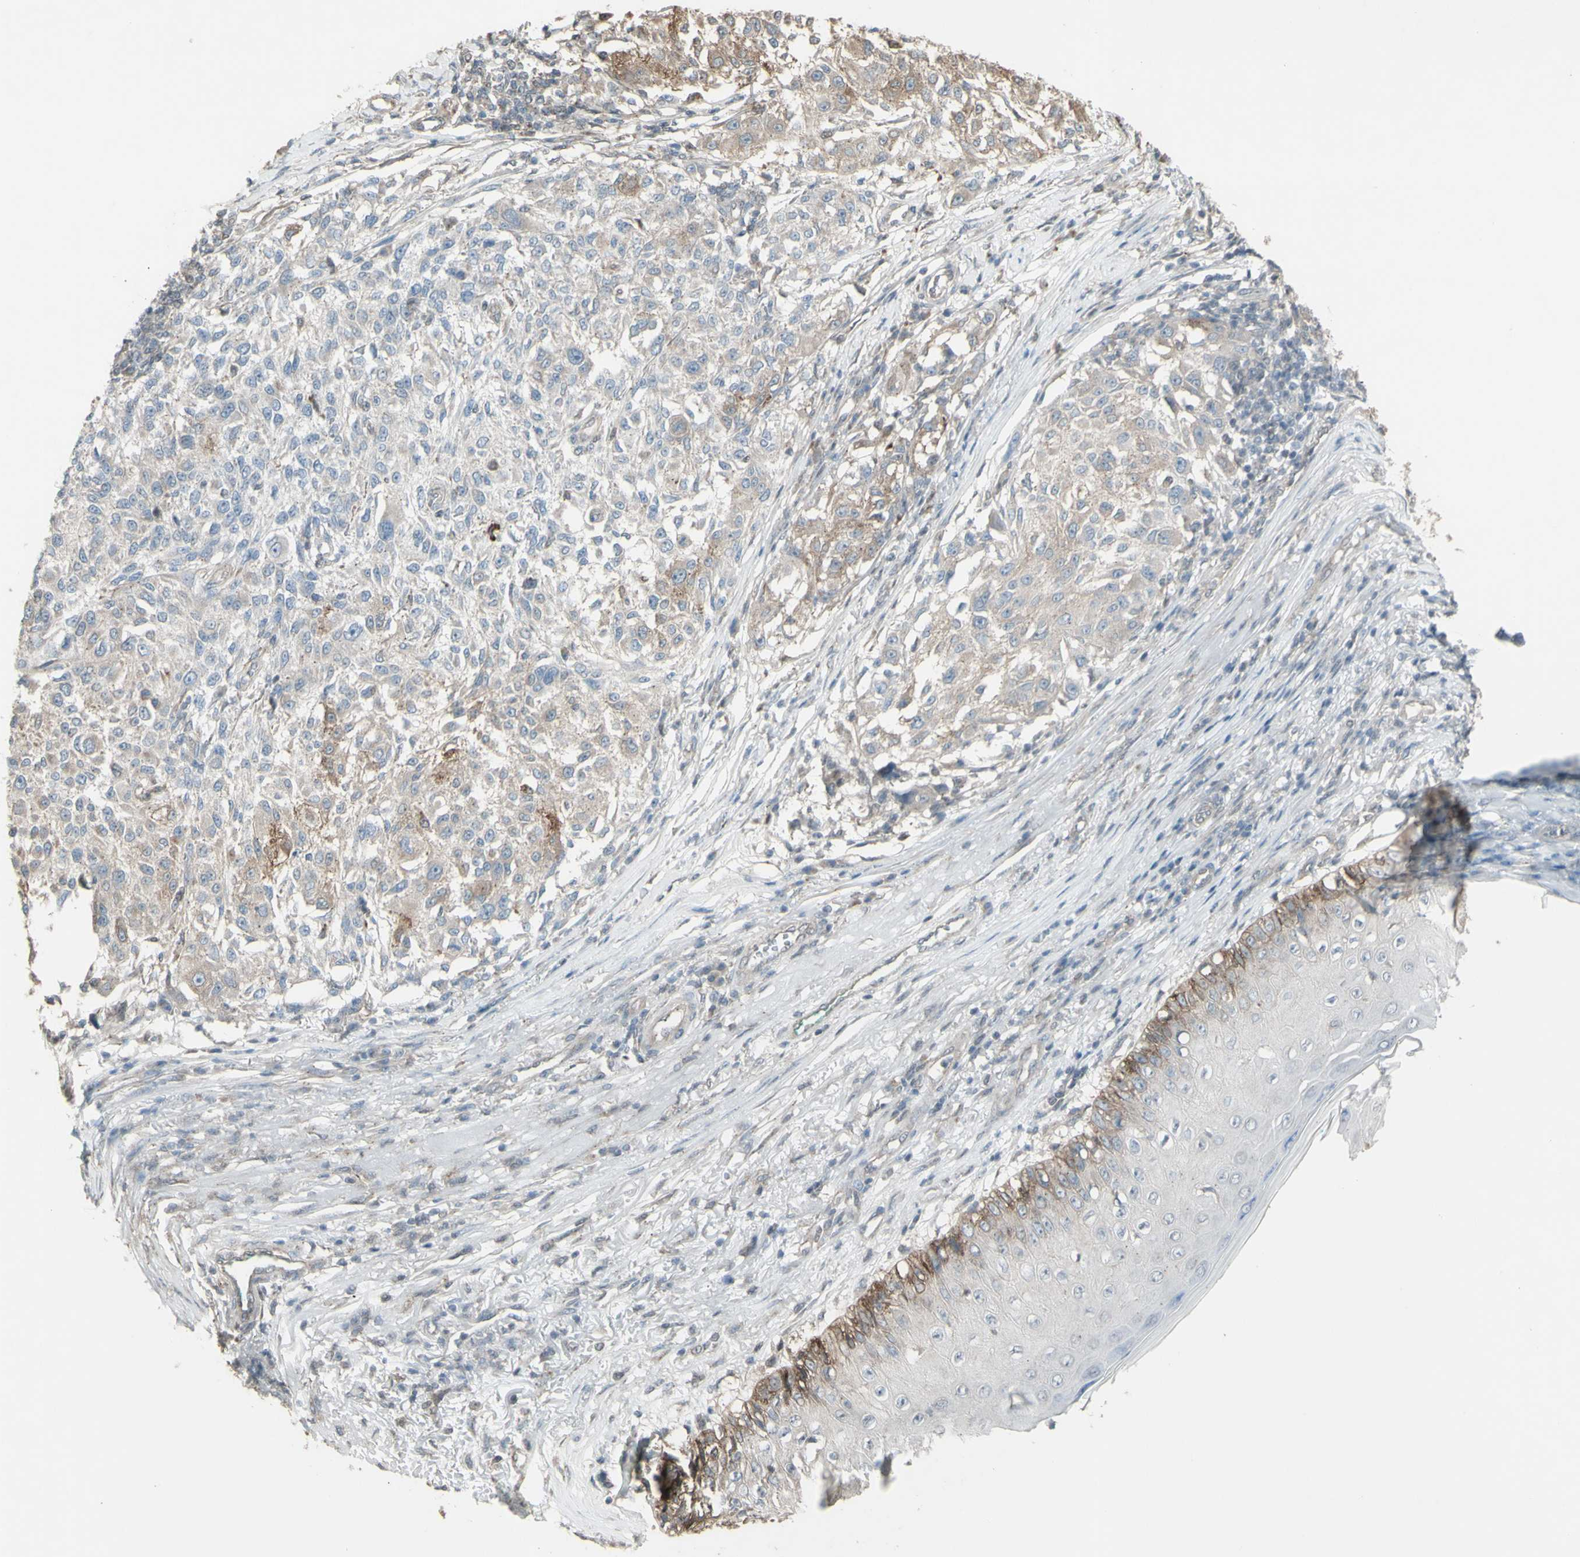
{"staining": {"intensity": "weak", "quantity": "25%-75%", "location": "cytoplasmic/membranous"}, "tissue": "melanoma", "cell_type": "Tumor cells", "image_type": "cancer", "snomed": [{"axis": "morphology", "description": "Necrosis, NOS"}, {"axis": "morphology", "description": "Malignant melanoma, NOS"}, {"axis": "topography", "description": "Skin"}], "caption": "Malignant melanoma stained for a protein (brown) shows weak cytoplasmic/membranous positive expression in approximately 25%-75% of tumor cells.", "gene": "FXYD3", "patient": {"sex": "female", "age": 87}}